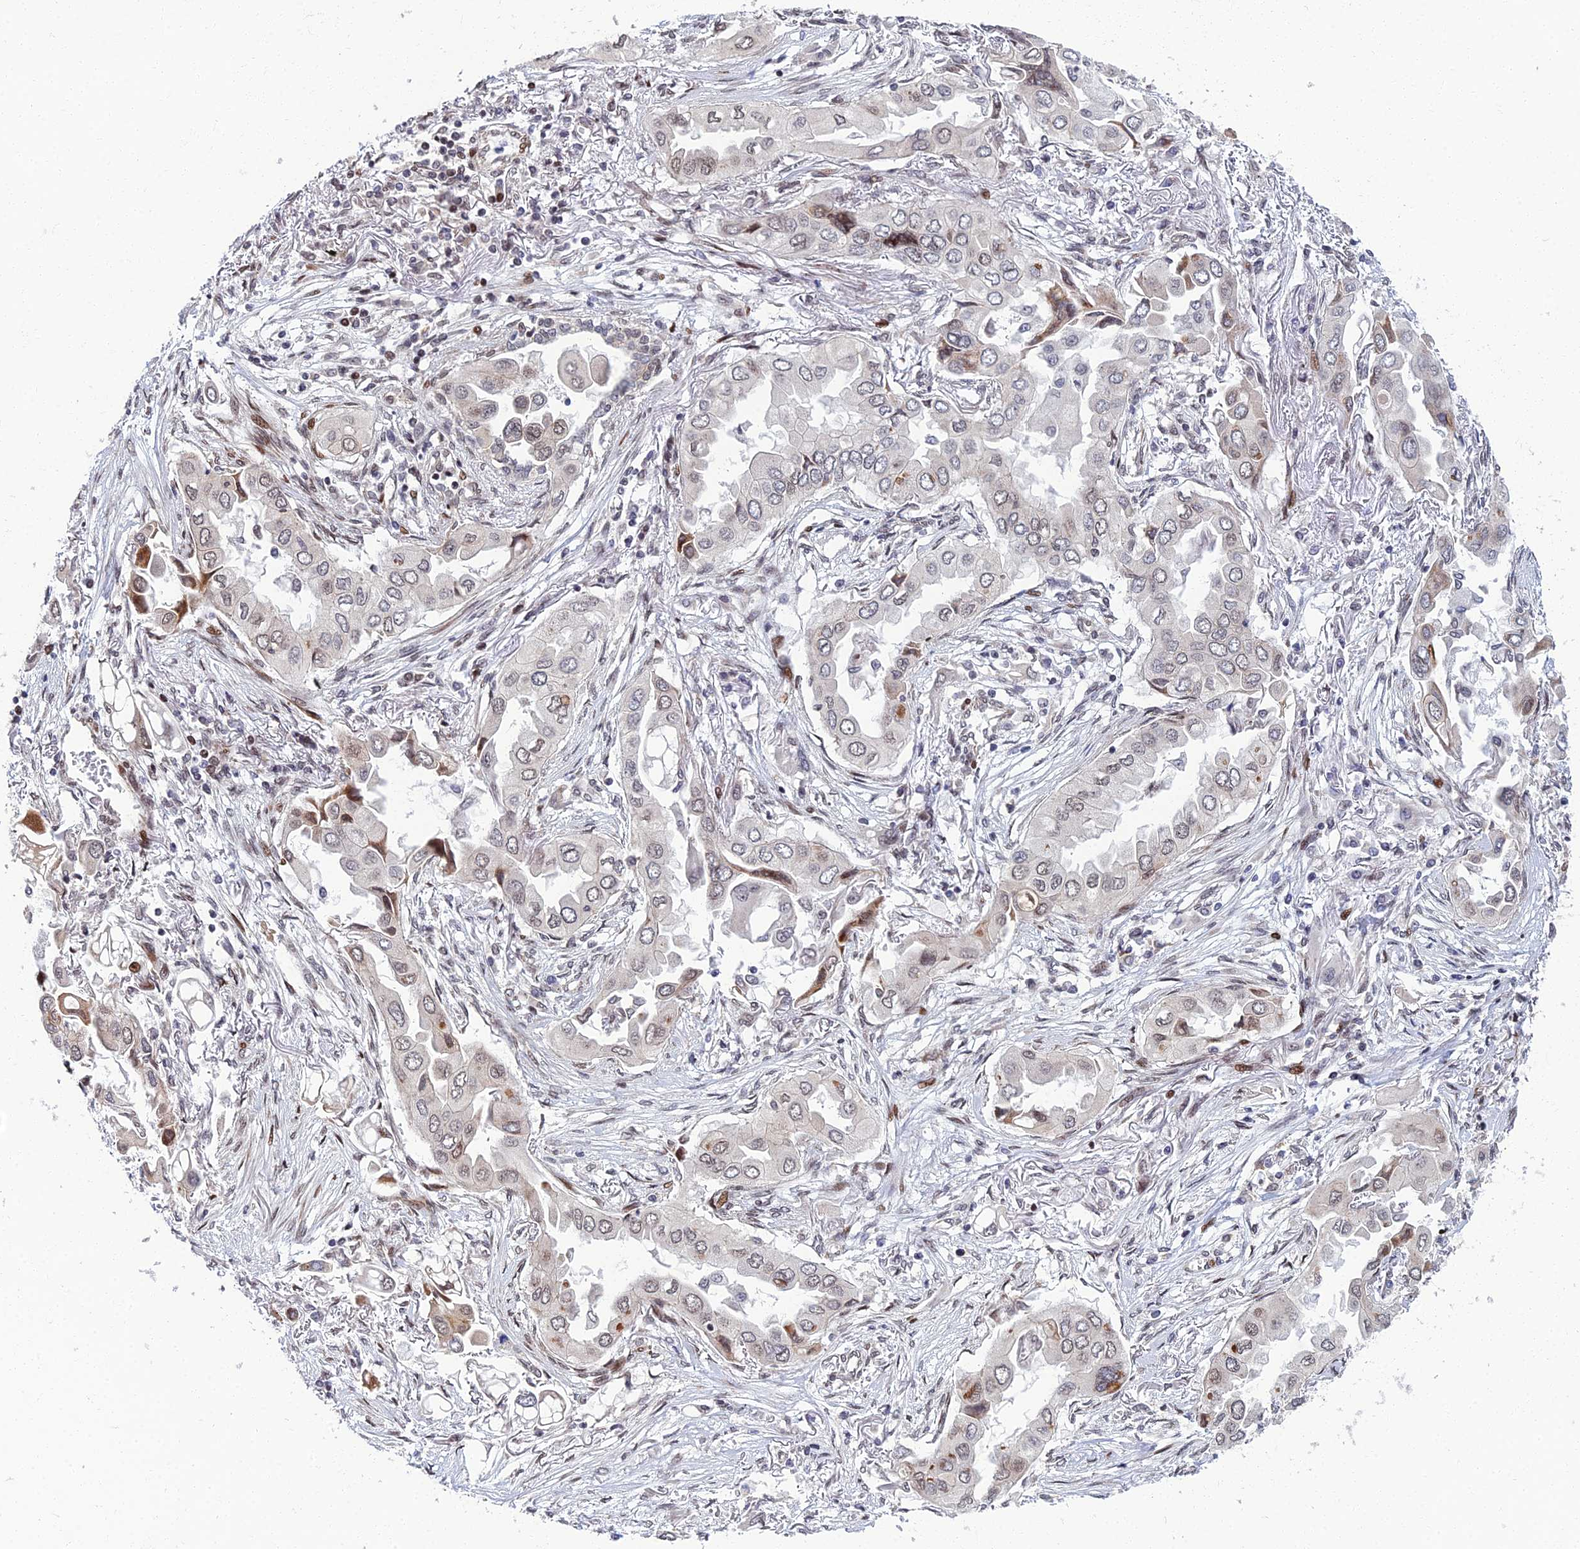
{"staining": {"intensity": "moderate", "quantity": "<25%", "location": "cytoplasmic/membranous,nuclear"}, "tissue": "lung cancer", "cell_type": "Tumor cells", "image_type": "cancer", "snomed": [{"axis": "morphology", "description": "Adenocarcinoma, NOS"}, {"axis": "topography", "description": "Lung"}], "caption": "This image reveals lung cancer (adenocarcinoma) stained with immunohistochemistry to label a protein in brown. The cytoplasmic/membranous and nuclear of tumor cells show moderate positivity for the protein. Nuclei are counter-stained blue.", "gene": "ZNF668", "patient": {"sex": "female", "age": 76}}